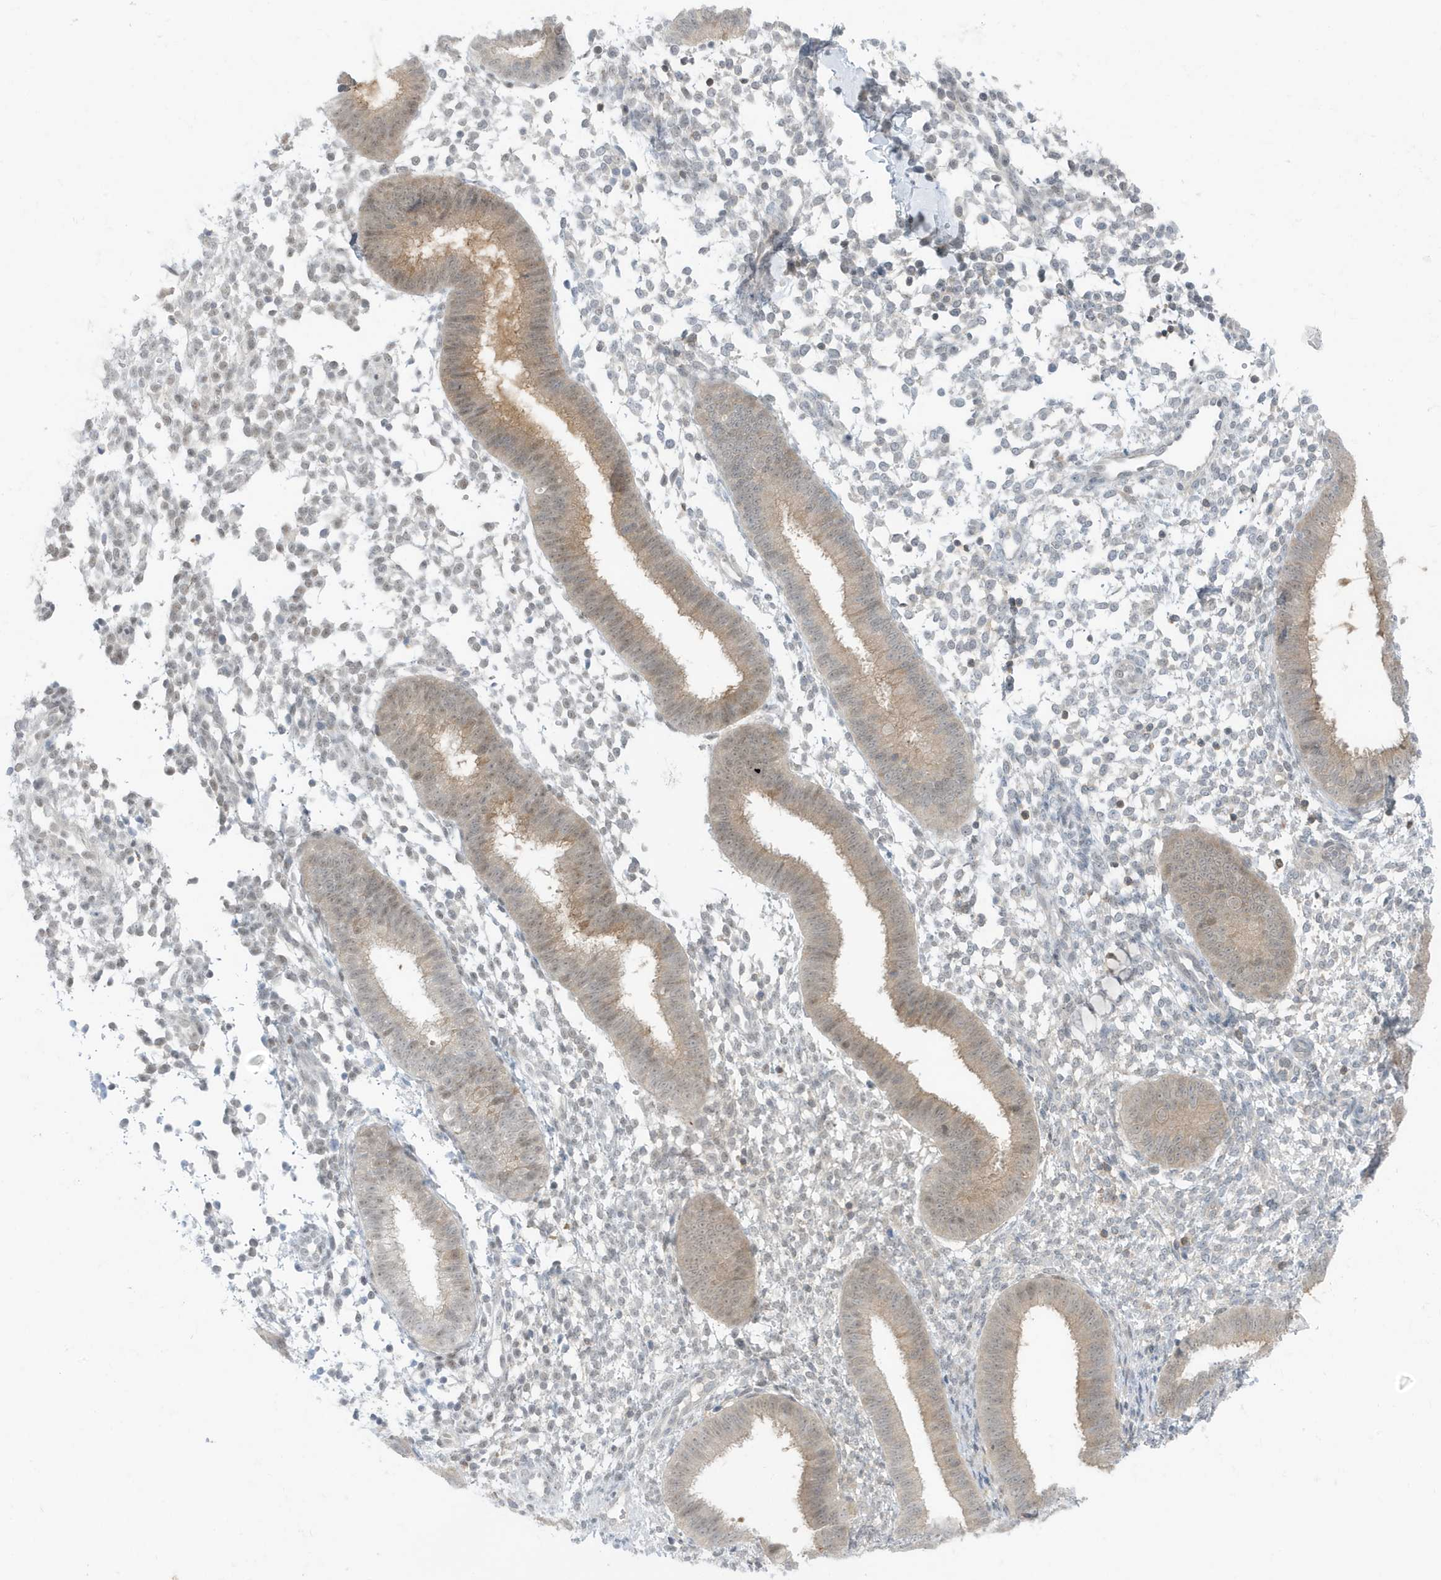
{"staining": {"intensity": "moderate", "quantity": "<25%", "location": "cytoplasmic/membranous"}, "tissue": "endometrium", "cell_type": "Cells in endometrial stroma", "image_type": "normal", "snomed": [{"axis": "morphology", "description": "Normal tissue, NOS"}, {"axis": "topography", "description": "Uterus"}, {"axis": "topography", "description": "Endometrium"}], "caption": "There is low levels of moderate cytoplasmic/membranous staining in cells in endometrial stroma of normal endometrium, as demonstrated by immunohistochemical staining (brown color).", "gene": "OGA", "patient": {"sex": "female", "age": 48}}